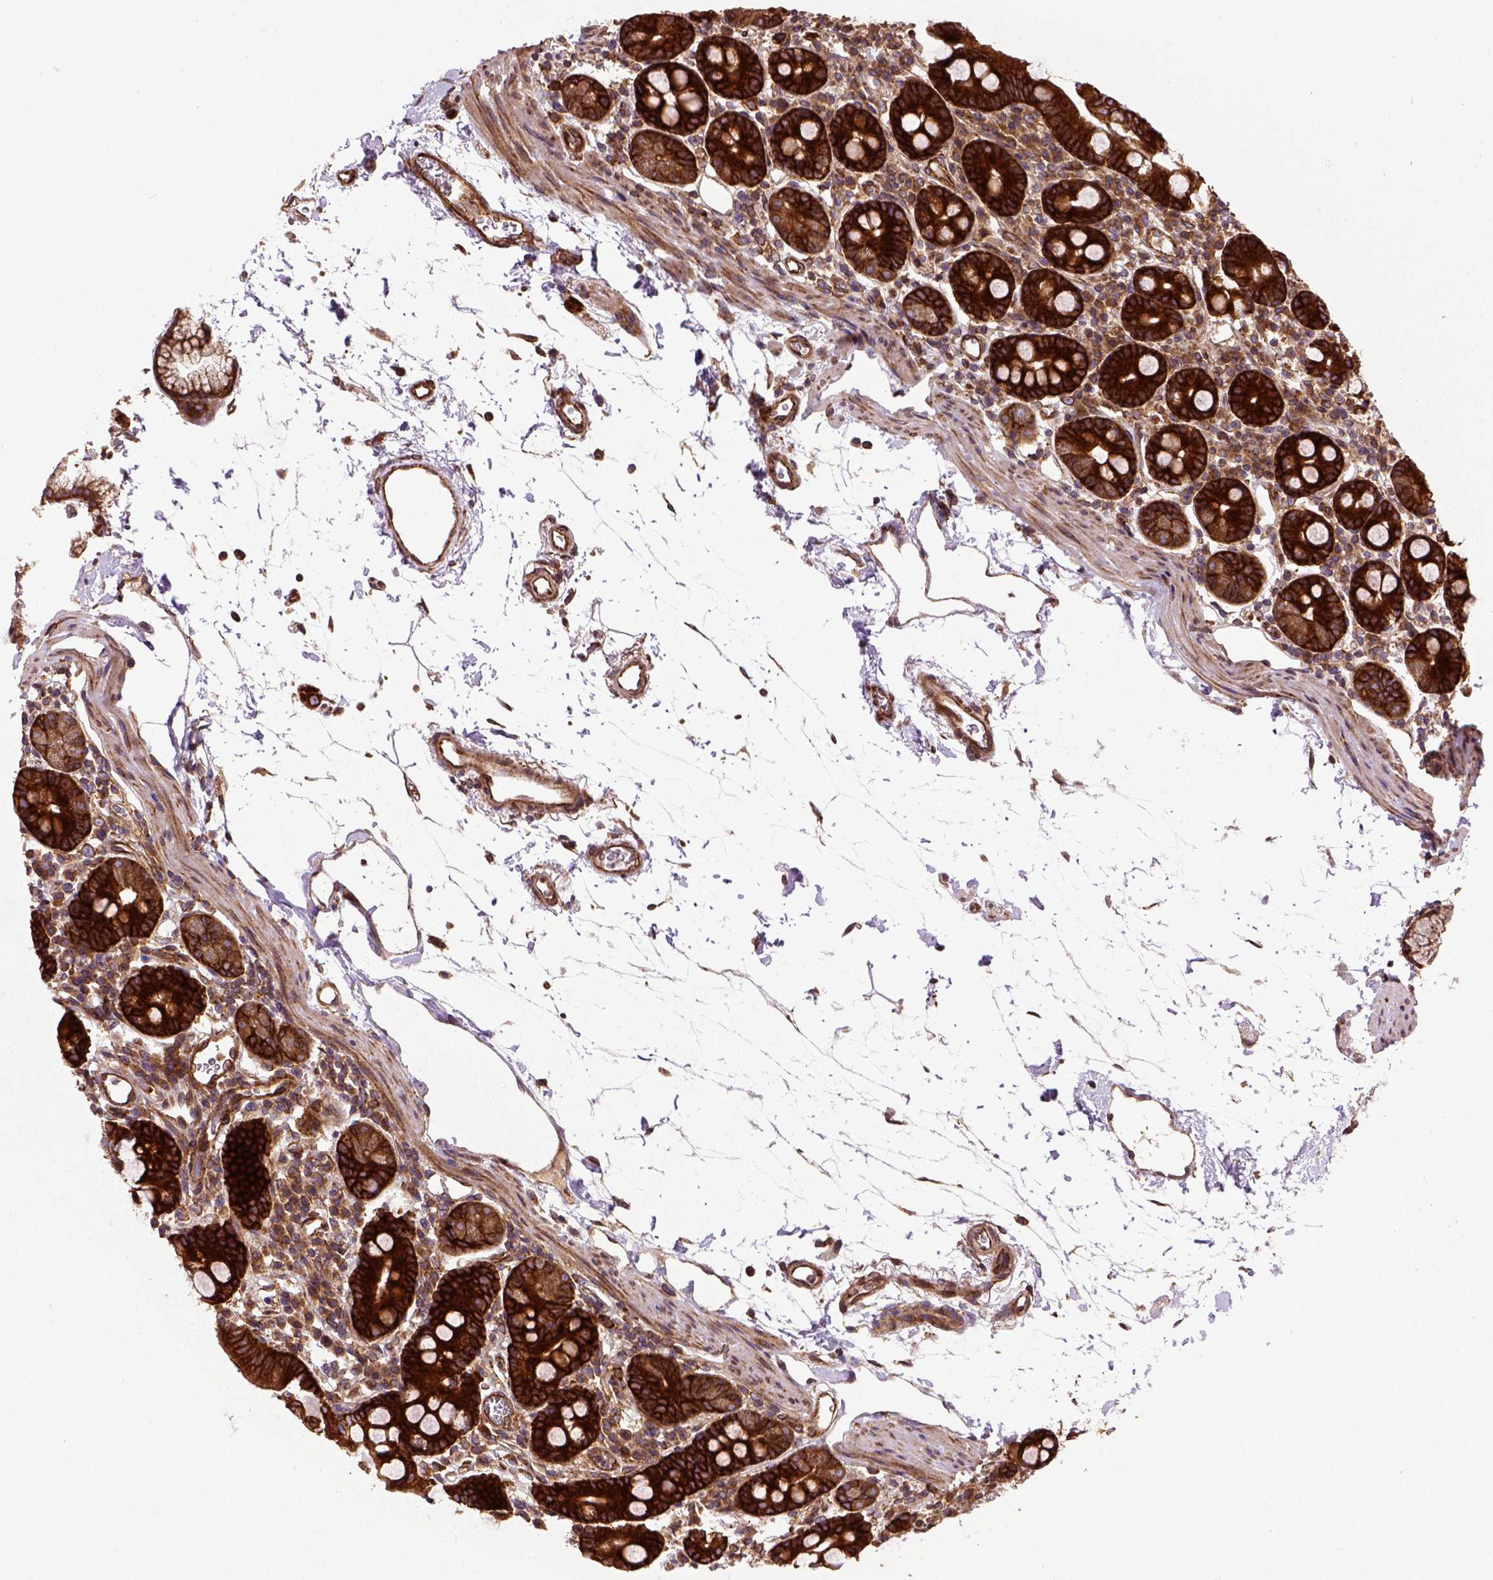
{"staining": {"intensity": "strong", "quantity": ">75%", "location": "cytoplasmic/membranous"}, "tissue": "duodenum", "cell_type": "Glandular cells", "image_type": "normal", "snomed": [{"axis": "morphology", "description": "Normal tissue, NOS"}, {"axis": "topography", "description": "Duodenum"}], "caption": "Duodenum stained with IHC displays strong cytoplasmic/membranous staining in about >75% of glandular cells.", "gene": "CAPRIN1", "patient": {"sex": "male", "age": 59}}